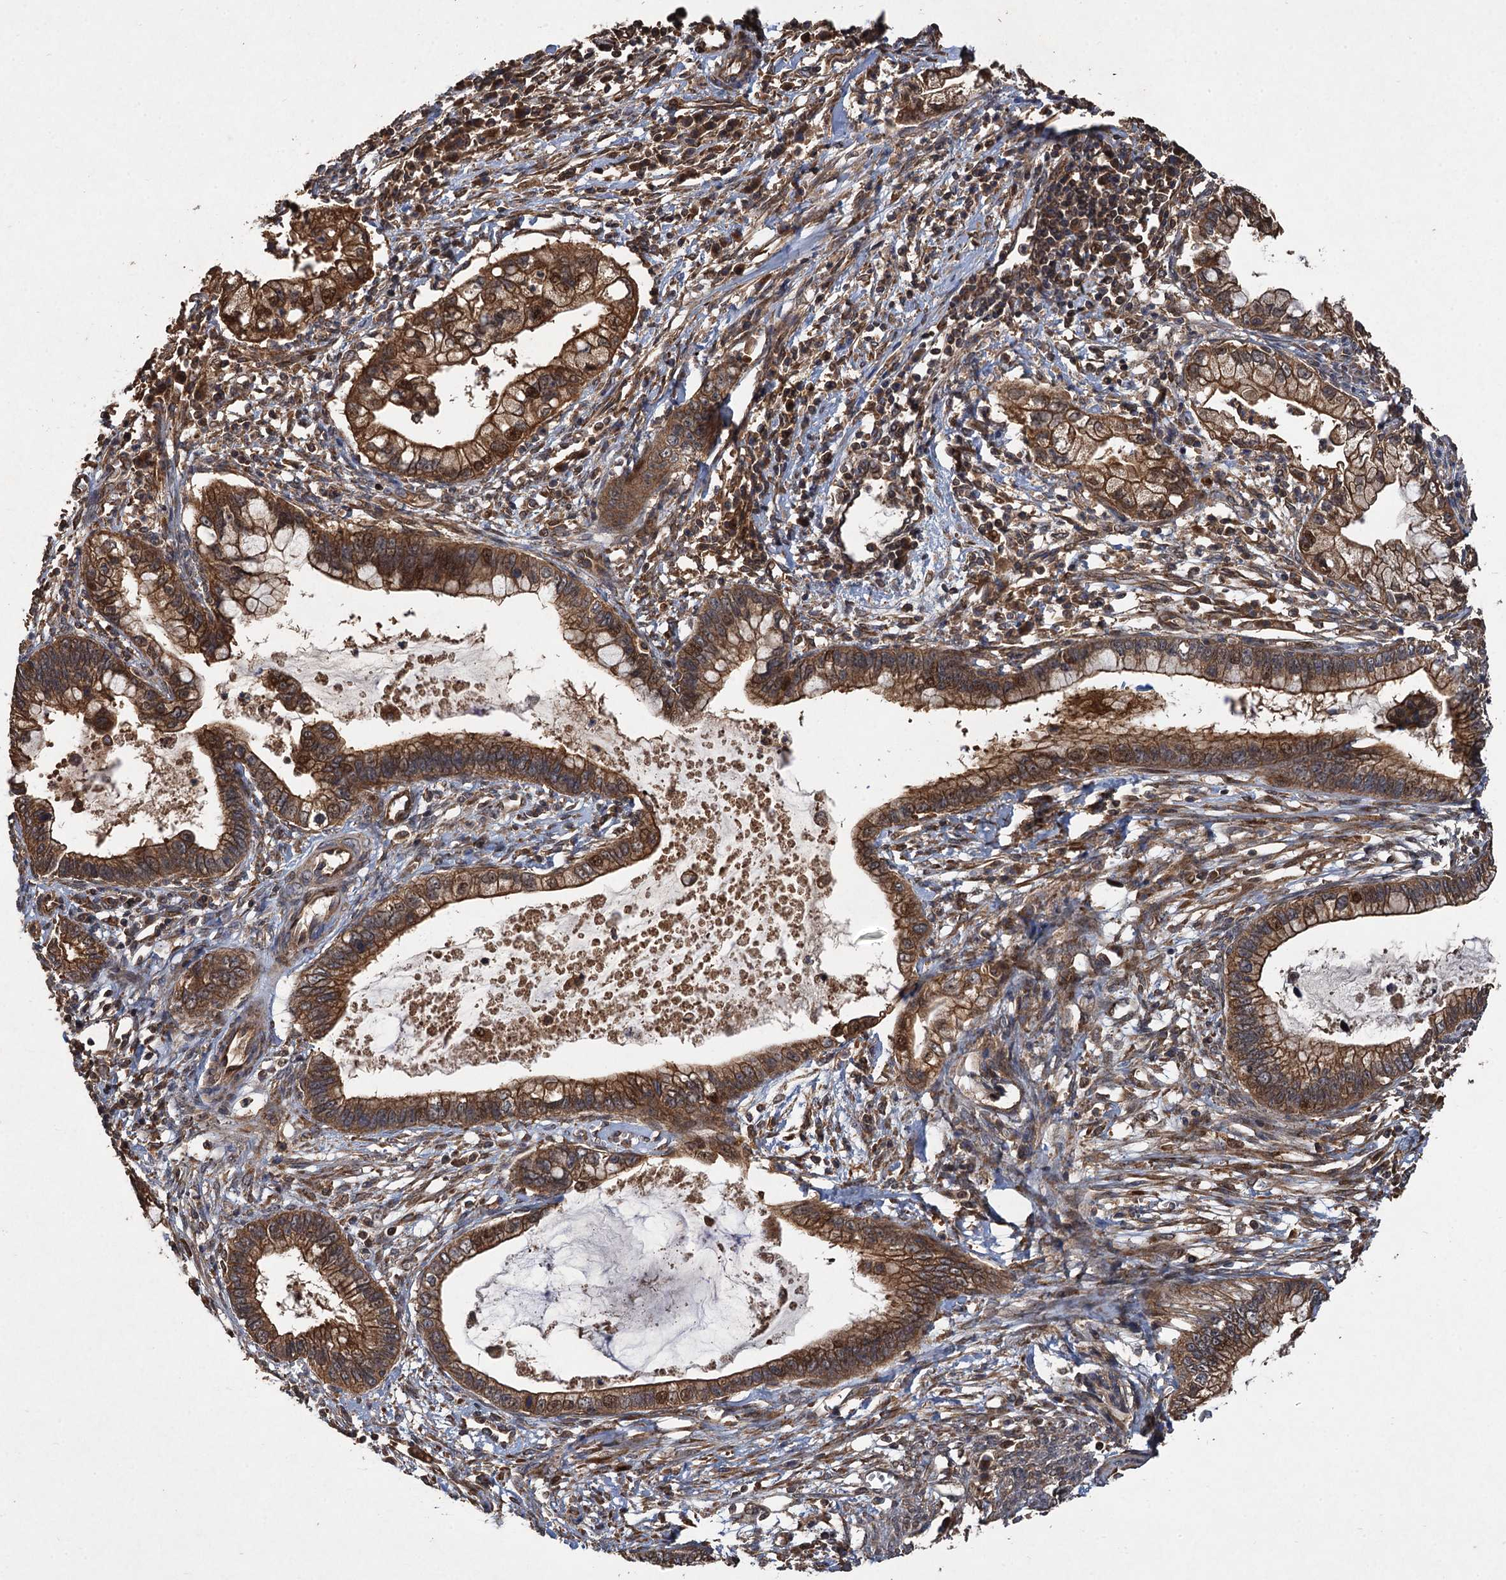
{"staining": {"intensity": "moderate", "quantity": ">75%", "location": "cytoplasmic/membranous,nuclear"}, "tissue": "cervical cancer", "cell_type": "Tumor cells", "image_type": "cancer", "snomed": [{"axis": "morphology", "description": "Adenocarcinoma, NOS"}, {"axis": "topography", "description": "Cervix"}], "caption": "Cervical cancer was stained to show a protein in brown. There is medium levels of moderate cytoplasmic/membranous and nuclear expression in about >75% of tumor cells.", "gene": "TMEM39B", "patient": {"sex": "female", "age": 44}}